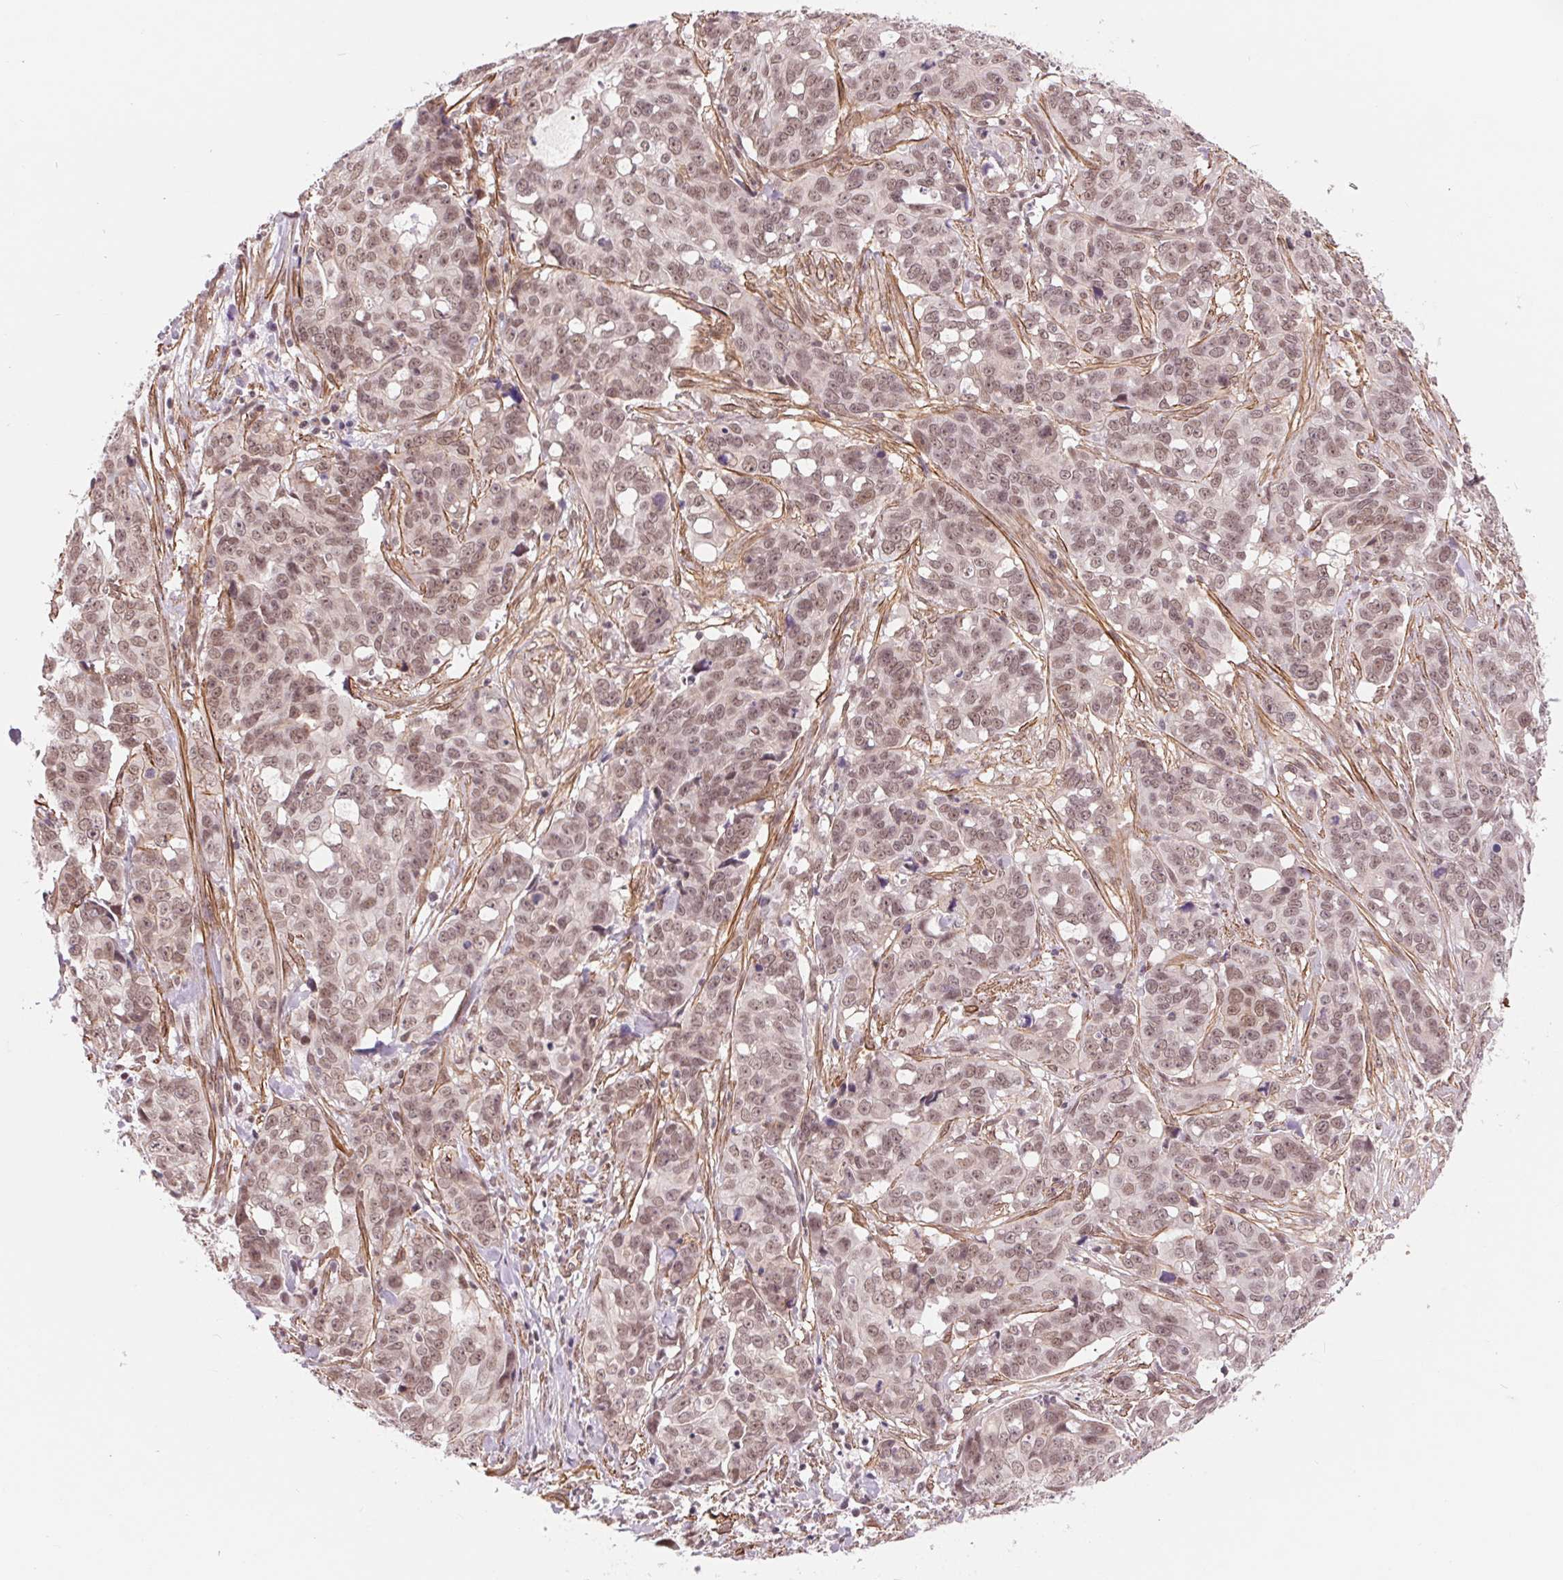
{"staining": {"intensity": "moderate", "quantity": ">75%", "location": "nuclear"}, "tissue": "ovarian cancer", "cell_type": "Tumor cells", "image_type": "cancer", "snomed": [{"axis": "morphology", "description": "Carcinoma, endometroid"}, {"axis": "topography", "description": "Ovary"}], "caption": "DAB (3,3'-diaminobenzidine) immunohistochemical staining of human ovarian endometroid carcinoma demonstrates moderate nuclear protein staining in approximately >75% of tumor cells.", "gene": "BCAT1", "patient": {"sex": "female", "age": 78}}